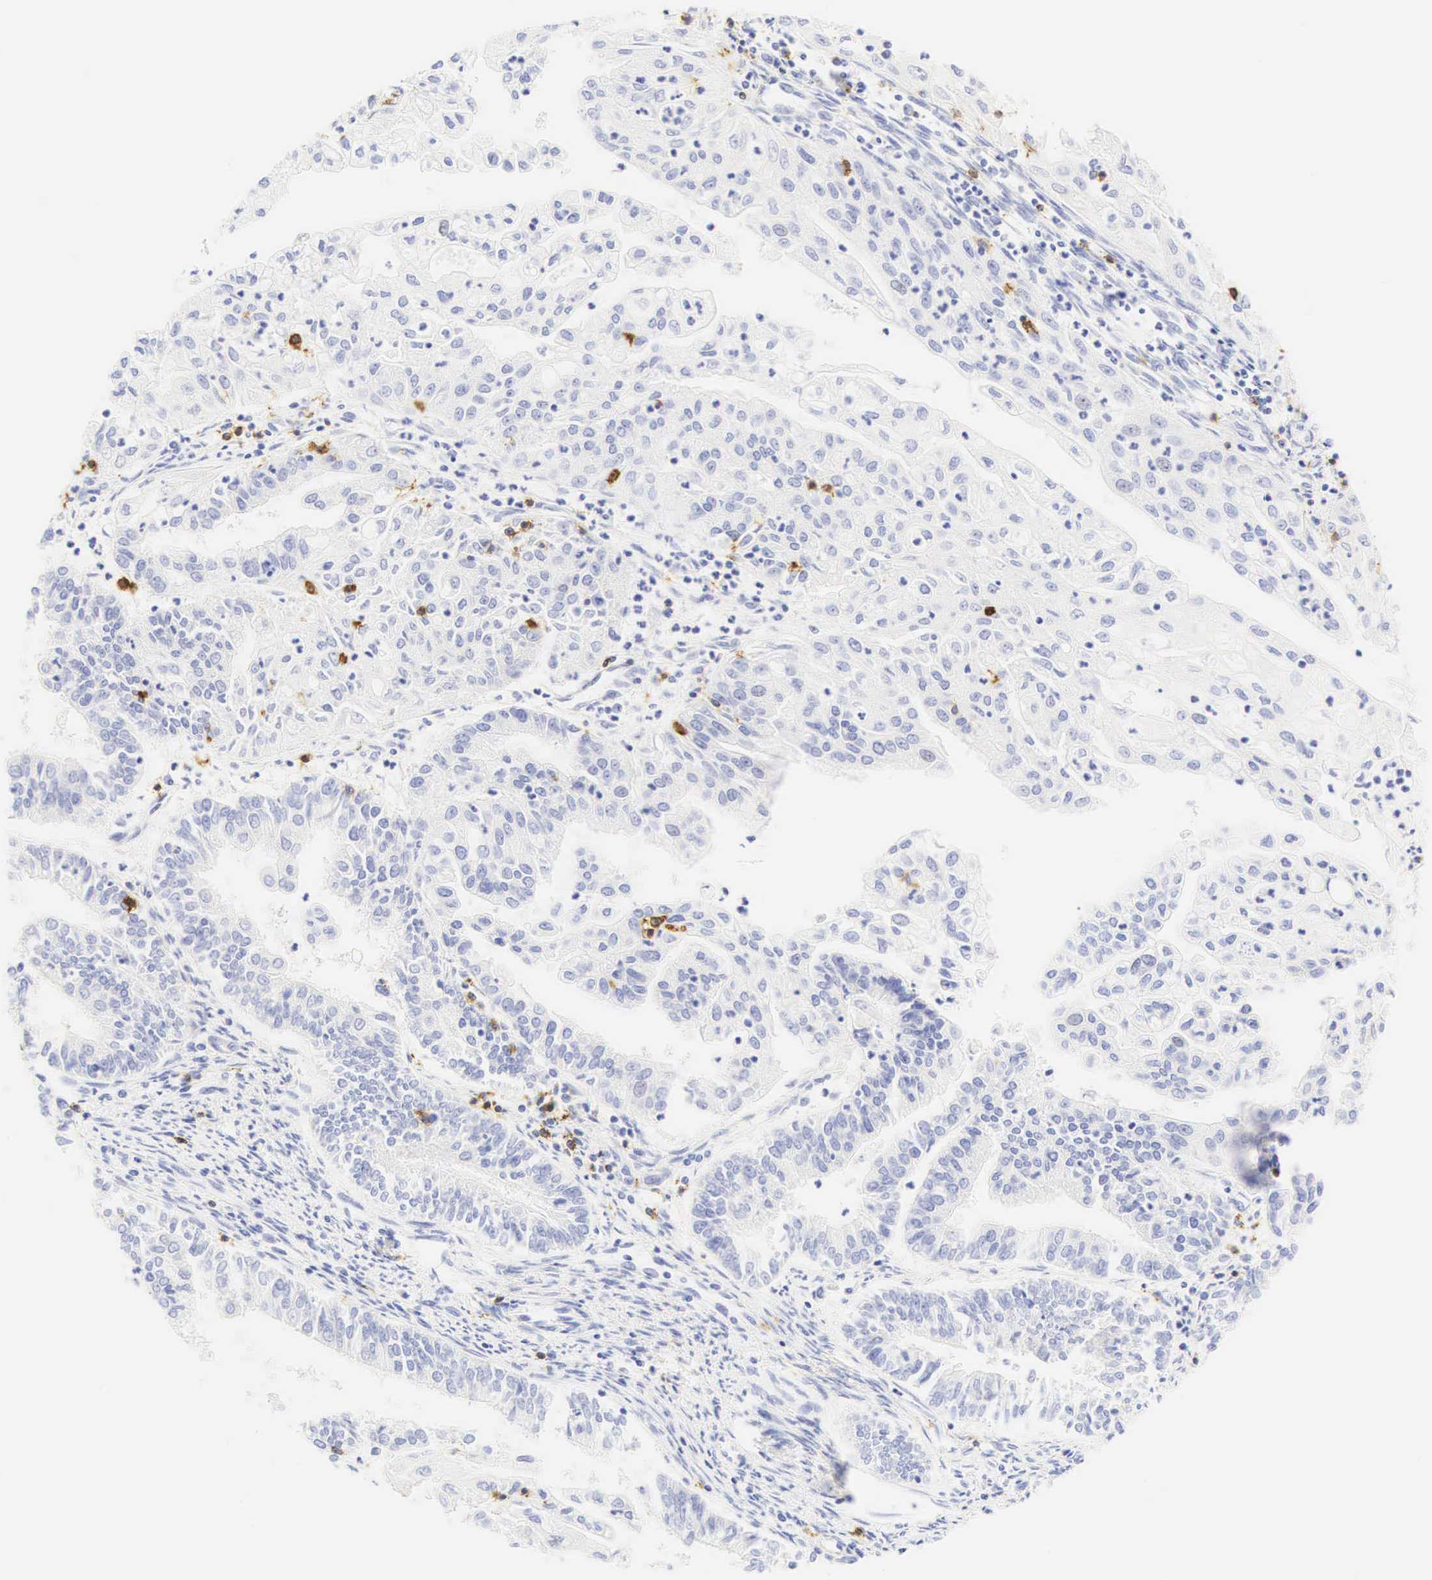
{"staining": {"intensity": "negative", "quantity": "none", "location": "none"}, "tissue": "endometrial cancer", "cell_type": "Tumor cells", "image_type": "cancer", "snomed": [{"axis": "morphology", "description": "Adenocarcinoma, NOS"}, {"axis": "topography", "description": "Endometrium"}], "caption": "Immunohistochemistry histopathology image of neoplastic tissue: endometrial cancer (adenocarcinoma) stained with DAB (3,3'-diaminobenzidine) demonstrates no significant protein positivity in tumor cells.", "gene": "CD8A", "patient": {"sex": "female", "age": 75}}